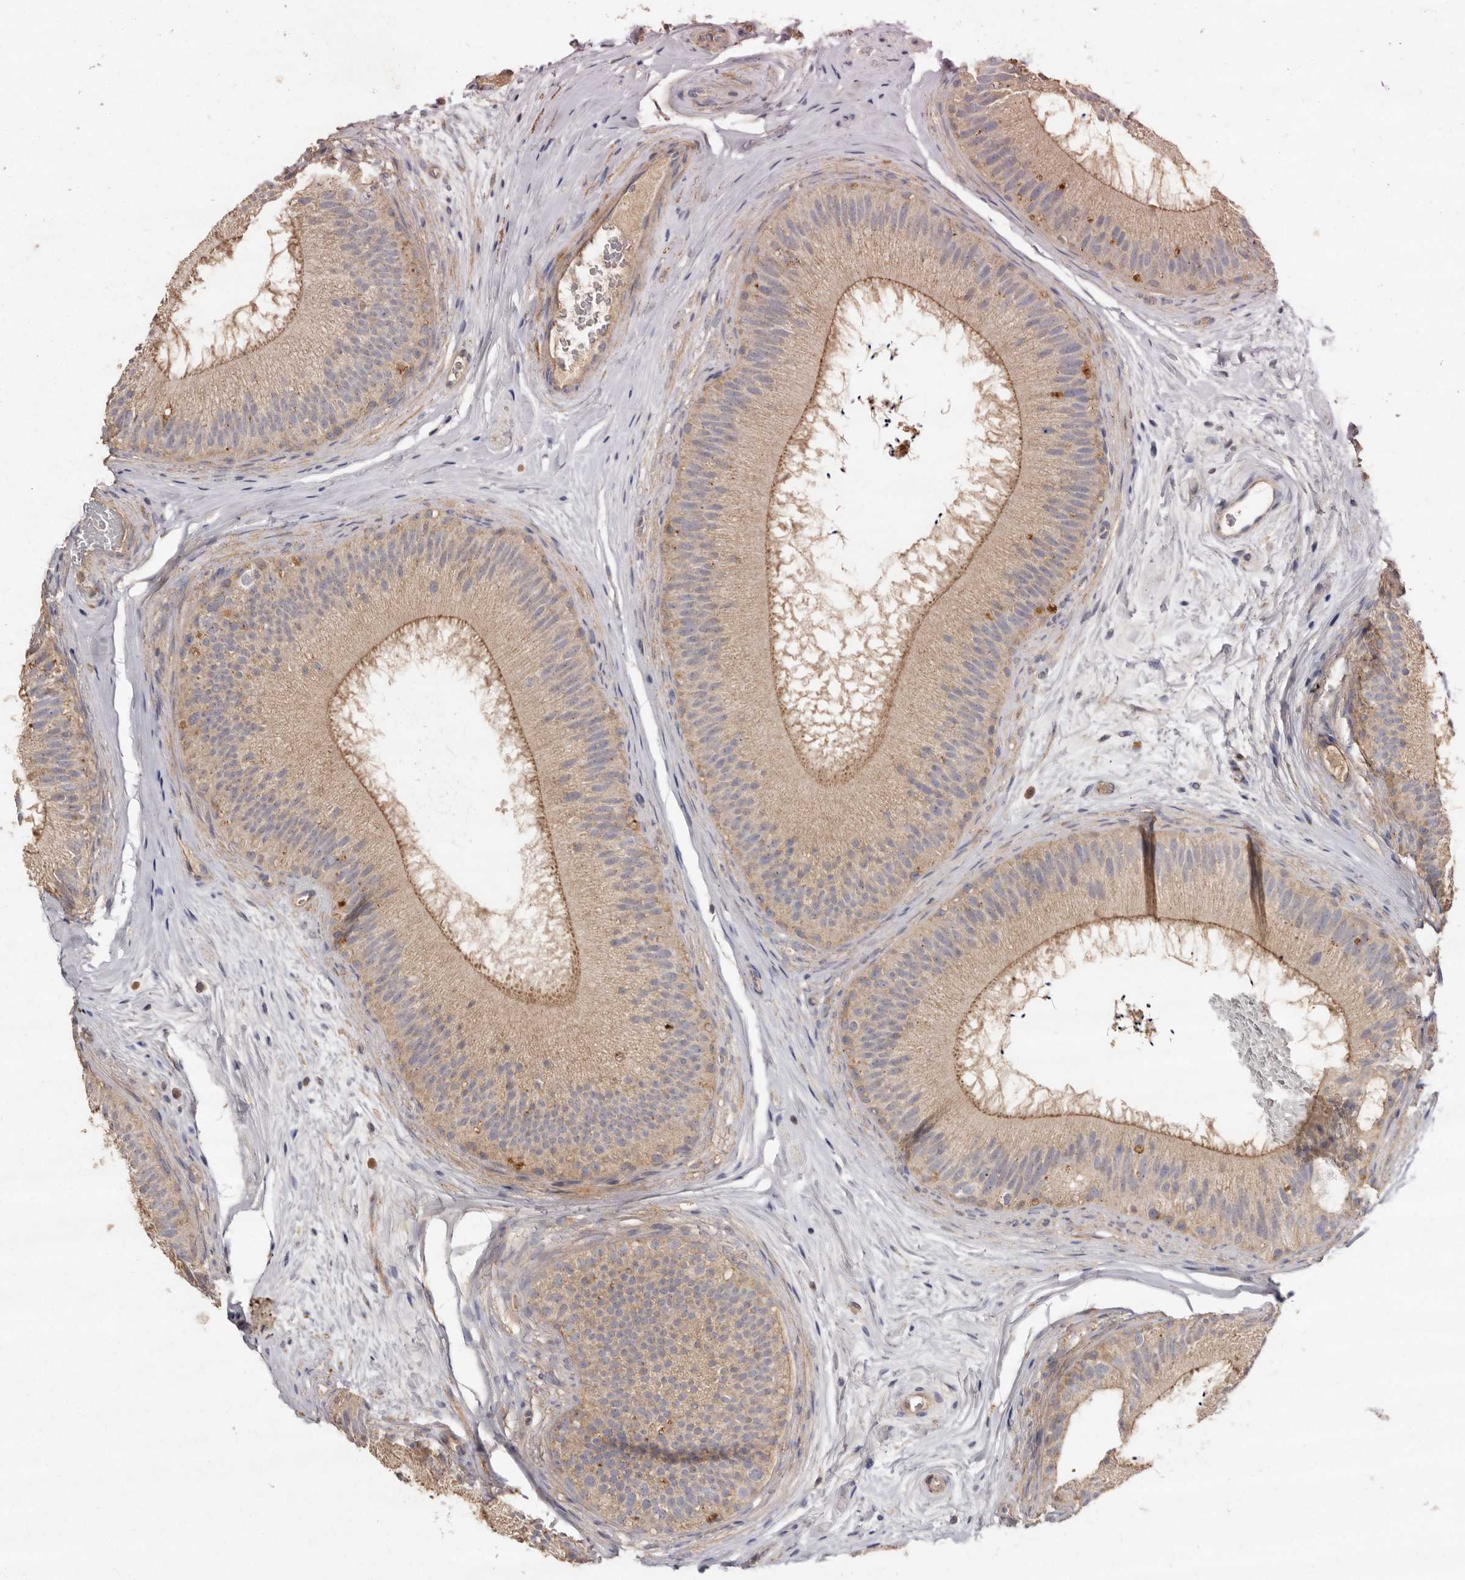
{"staining": {"intensity": "moderate", "quantity": "<25%", "location": "cytoplasmic/membranous"}, "tissue": "epididymis", "cell_type": "Glandular cells", "image_type": "normal", "snomed": [{"axis": "morphology", "description": "Normal tissue, NOS"}, {"axis": "topography", "description": "Epididymis"}], "caption": "Epididymis was stained to show a protein in brown. There is low levels of moderate cytoplasmic/membranous positivity in about <25% of glandular cells. The staining is performed using DAB (3,3'-diaminobenzidine) brown chromogen to label protein expression. The nuclei are counter-stained blue using hematoxylin.", "gene": "RWDD1", "patient": {"sex": "male", "age": 45}}